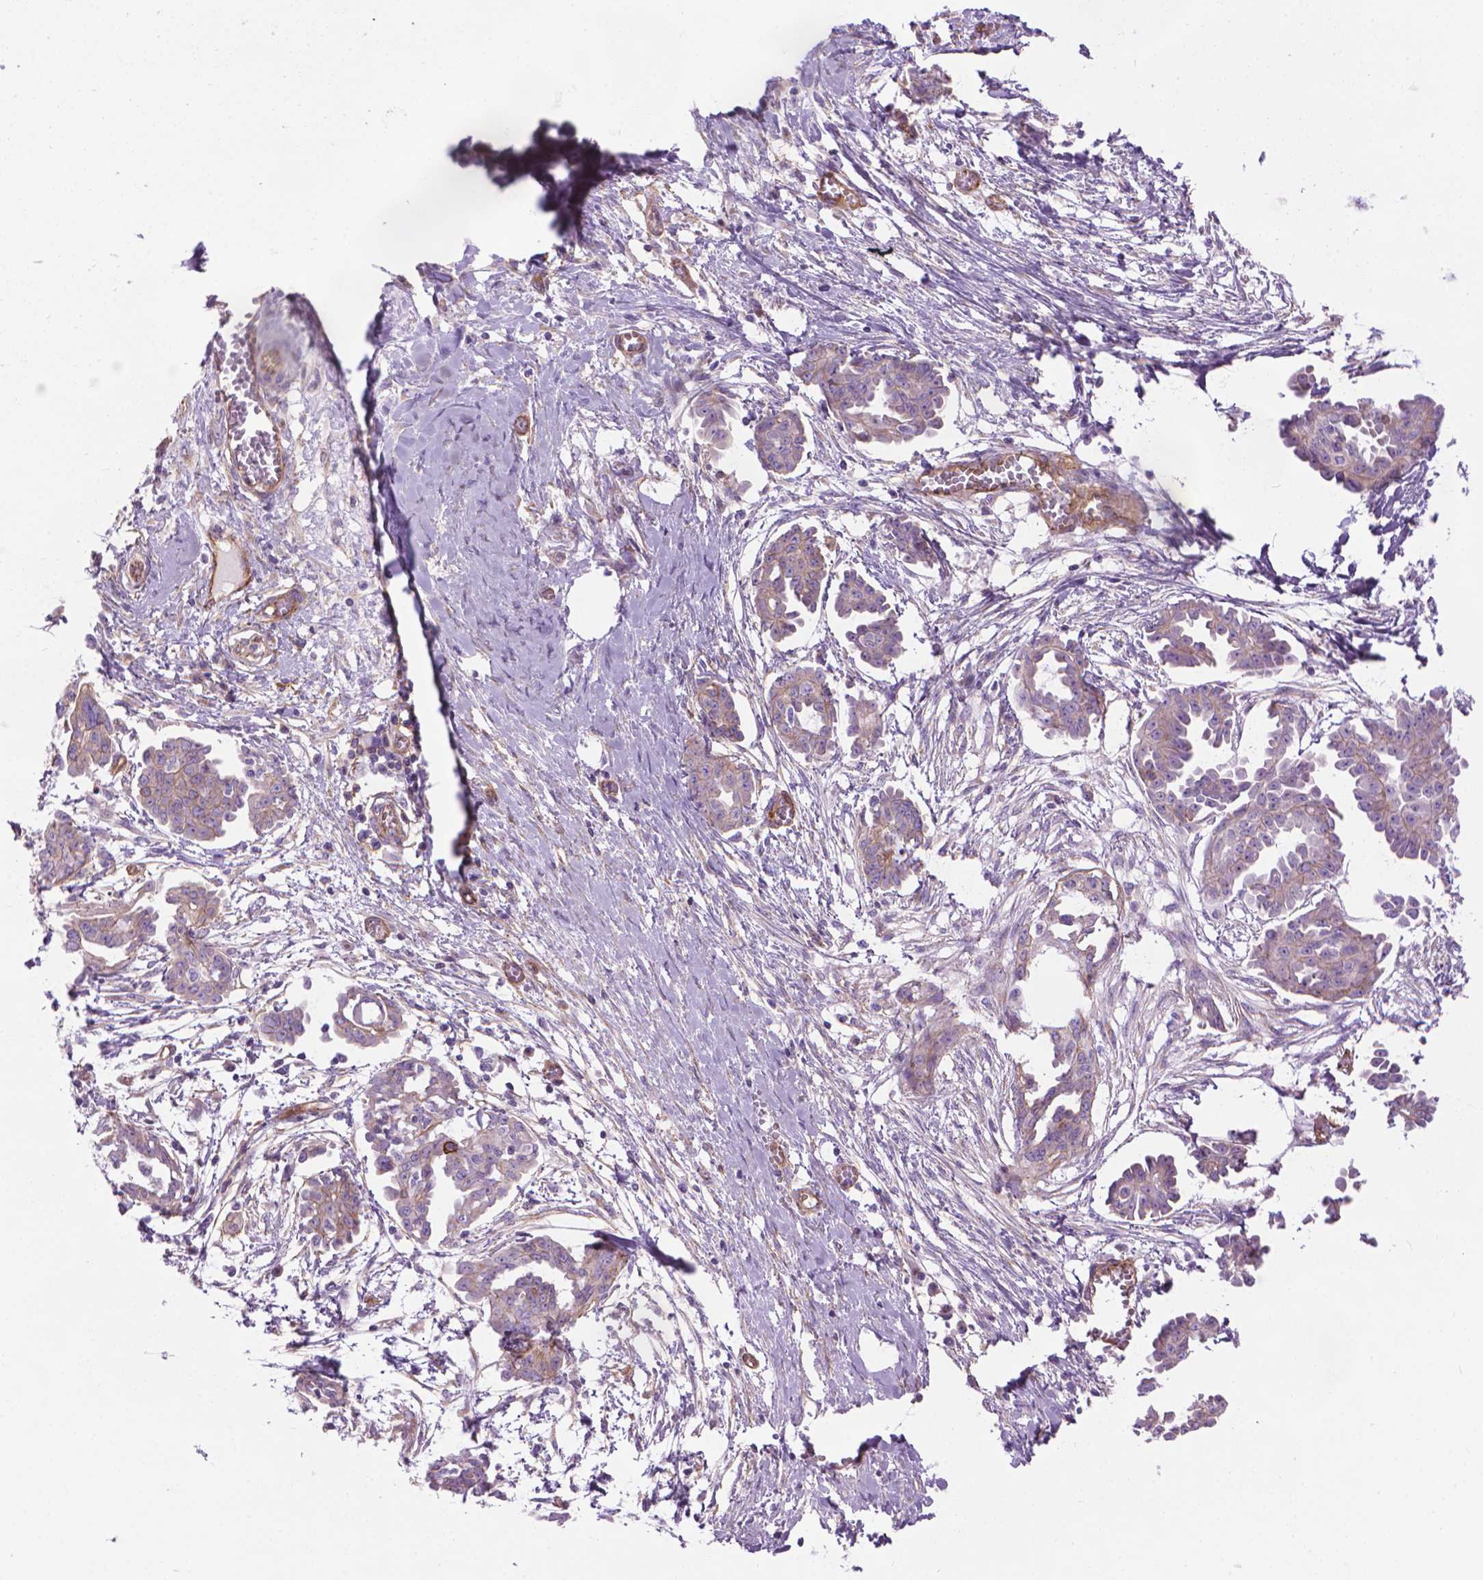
{"staining": {"intensity": "weak", "quantity": "25%-75%", "location": "cytoplasmic/membranous"}, "tissue": "ovarian cancer", "cell_type": "Tumor cells", "image_type": "cancer", "snomed": [{"axis": "morphology", "description": "Cystadenocarcinoma, serous, NOS"}, {"axis": "topography", "description": "Ovary"}], "caption": "A brown stain shows weak cytoplasmic/membranous expression of a protein in human ovarian cancer (serous cystadenocarcinoma) tumor cells.", "gene": "TENT5A", "patient": {"sex": "female", "age": 71}}